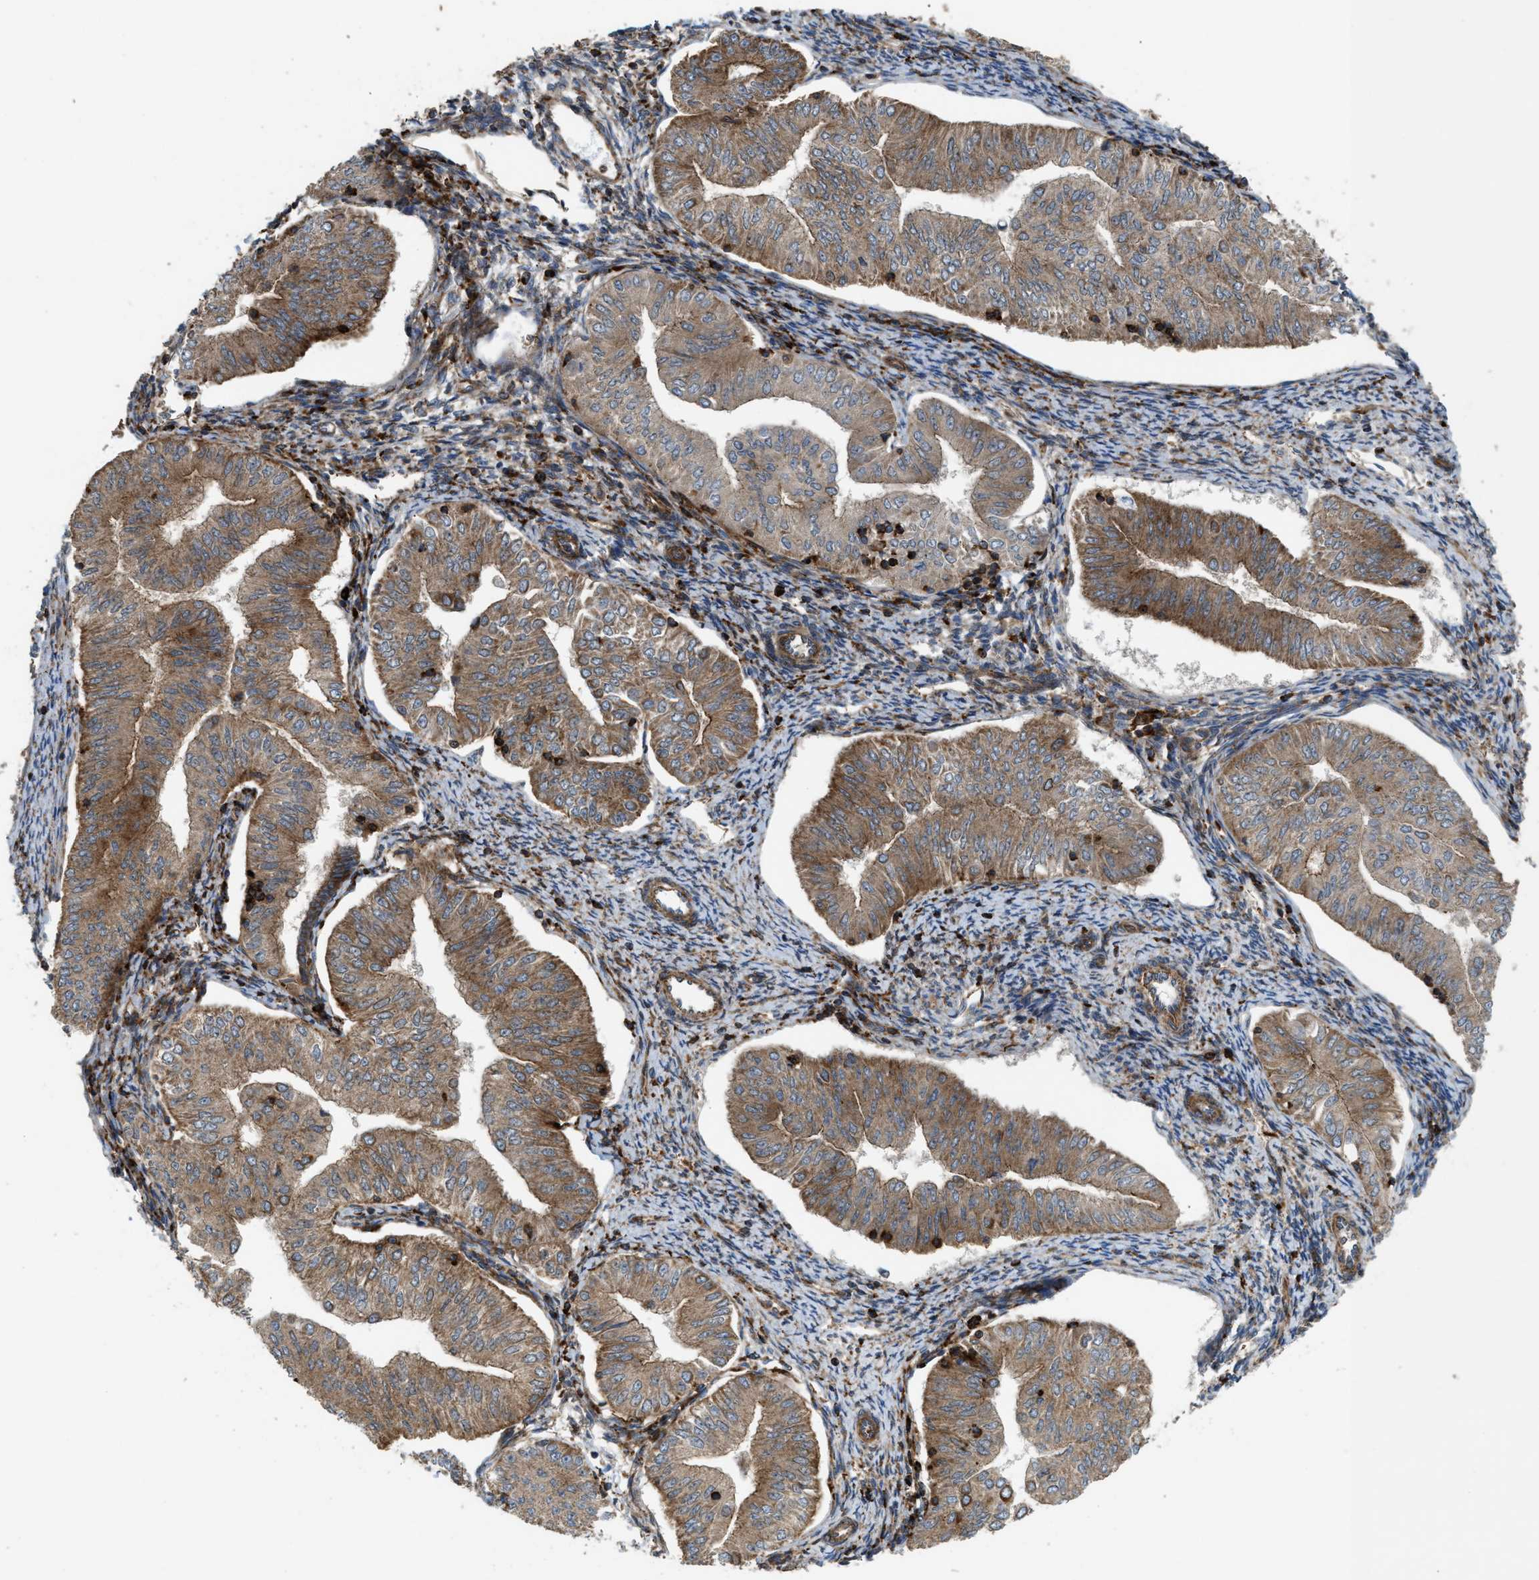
{"staining": {"intensity": "moderate", "quantity": ">75%", "location": "cytoplasmic/membranous"}, "tissue": "endometrial cancer", "cell_type": "Tumor cells", "image_type": "cancer", "snomed": [{"axis": "morphology", "description": "Normal tissue, NOS"}, {"axis": "morphology", "description": "Adenocarcinoma, NOS"}, {"axis": "topography", "description": "Endometrium"}], "caption": "Adenocarcinoma (endometrial) tissue demonstrates moderate cytoplasmic/membranous staining in approximately >75% of tumor cells", "gene": "EGLN1", "patient": {"sex": "female", "age": 53}}